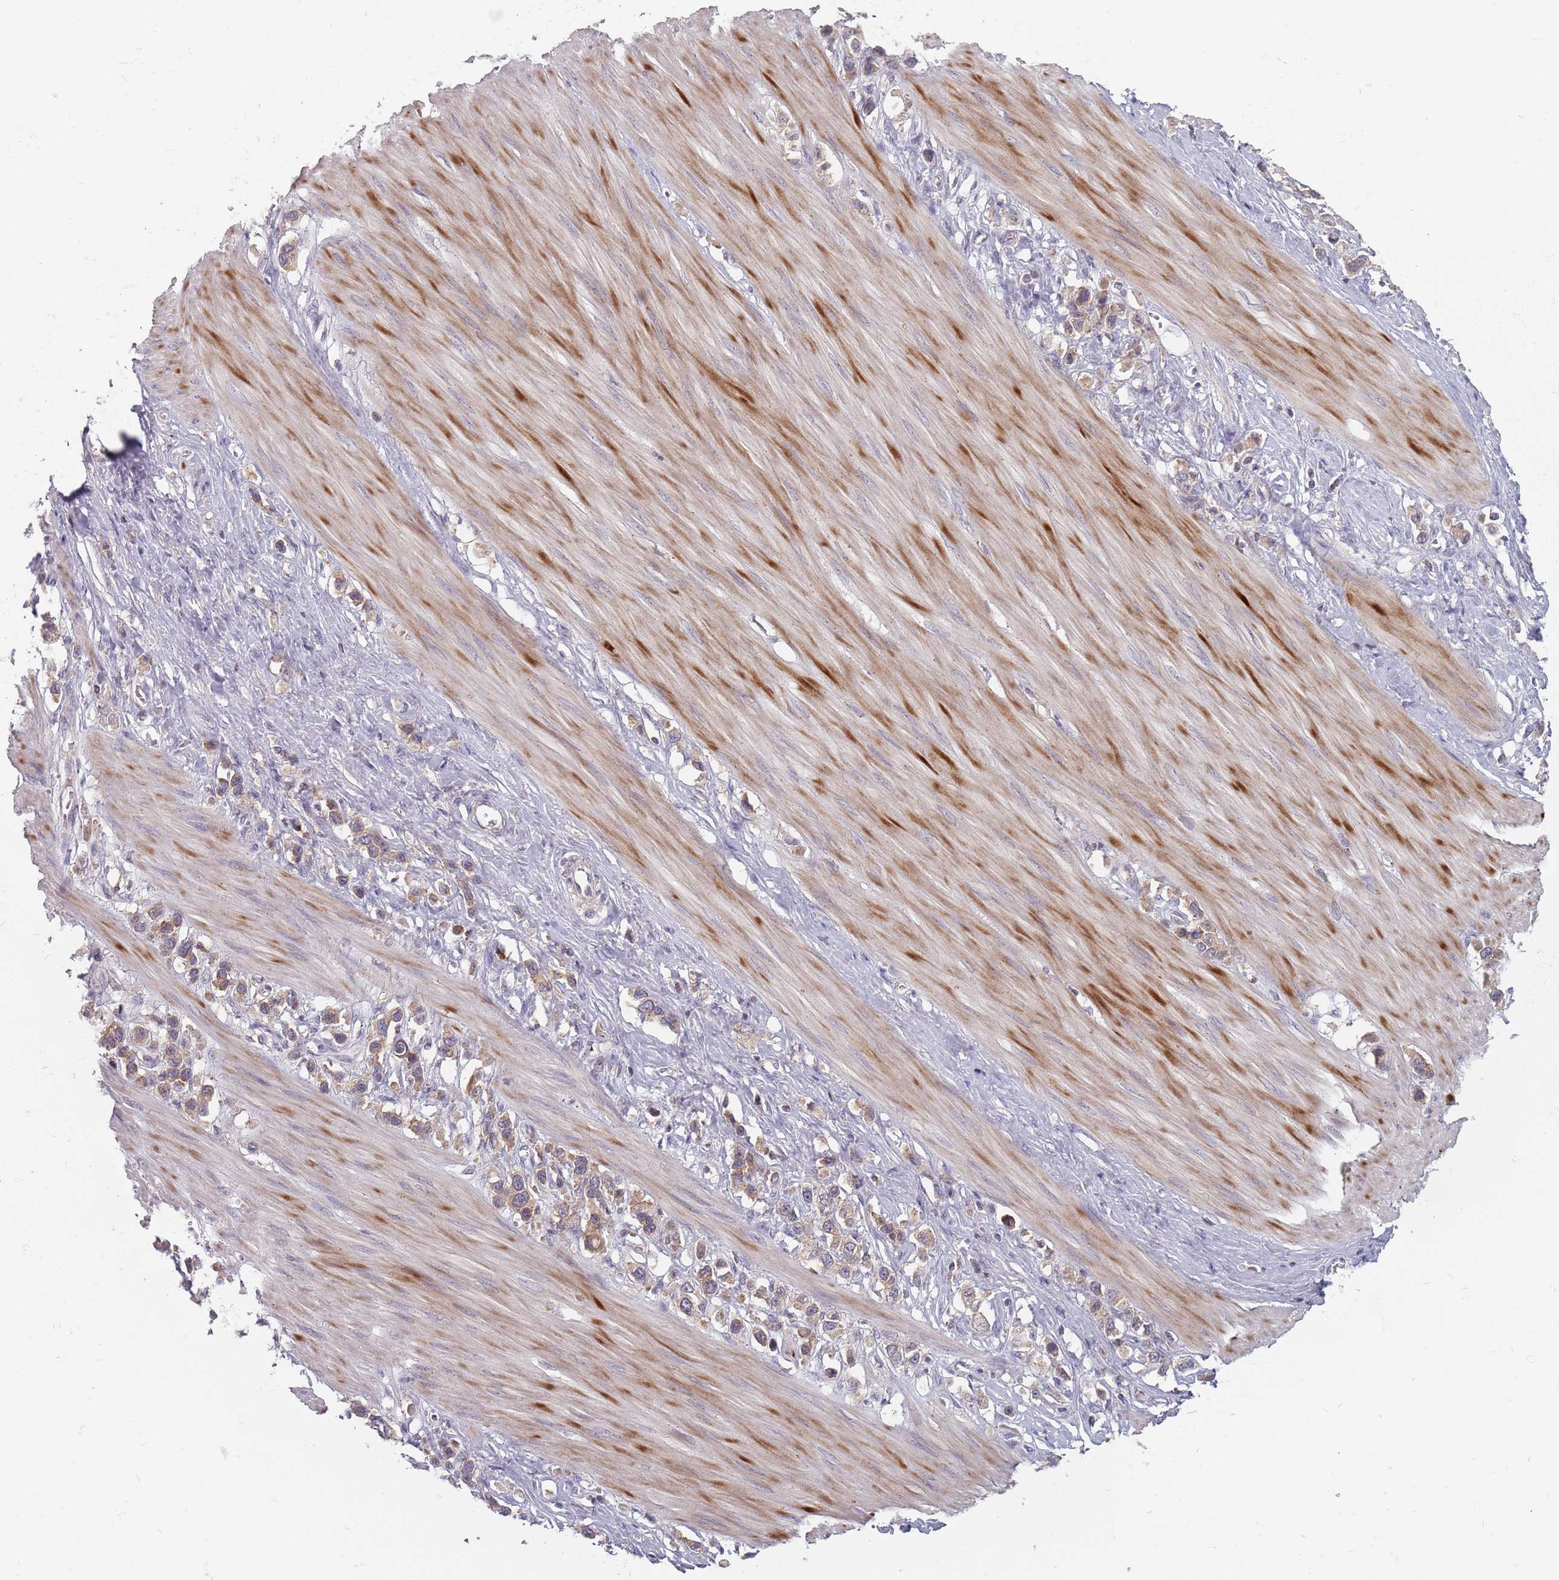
{"staining": {"intensity": "weak", "quantity": "25%-75%", "location": "cytoplasmic/membranous"}, "tissue": "stomach cancer", "cell_type": "Tumor cells", "image_type": "cancer", "snomed": [{"axis": "morphology", "description": "Adenocarcinoma, NOS"}, {"axis": "topography", "description": "Stomach"}], "caption": "IHC of human stomach cancer (adenocarcinoma) displays low levels of weak cytoplasmic/membranous staining in about 25%-75% of tumor cells. (IHC, brightfield microscopy, high magnification).", "gene": "ASB13", "patient": {"sex": "female", "age": 65}}